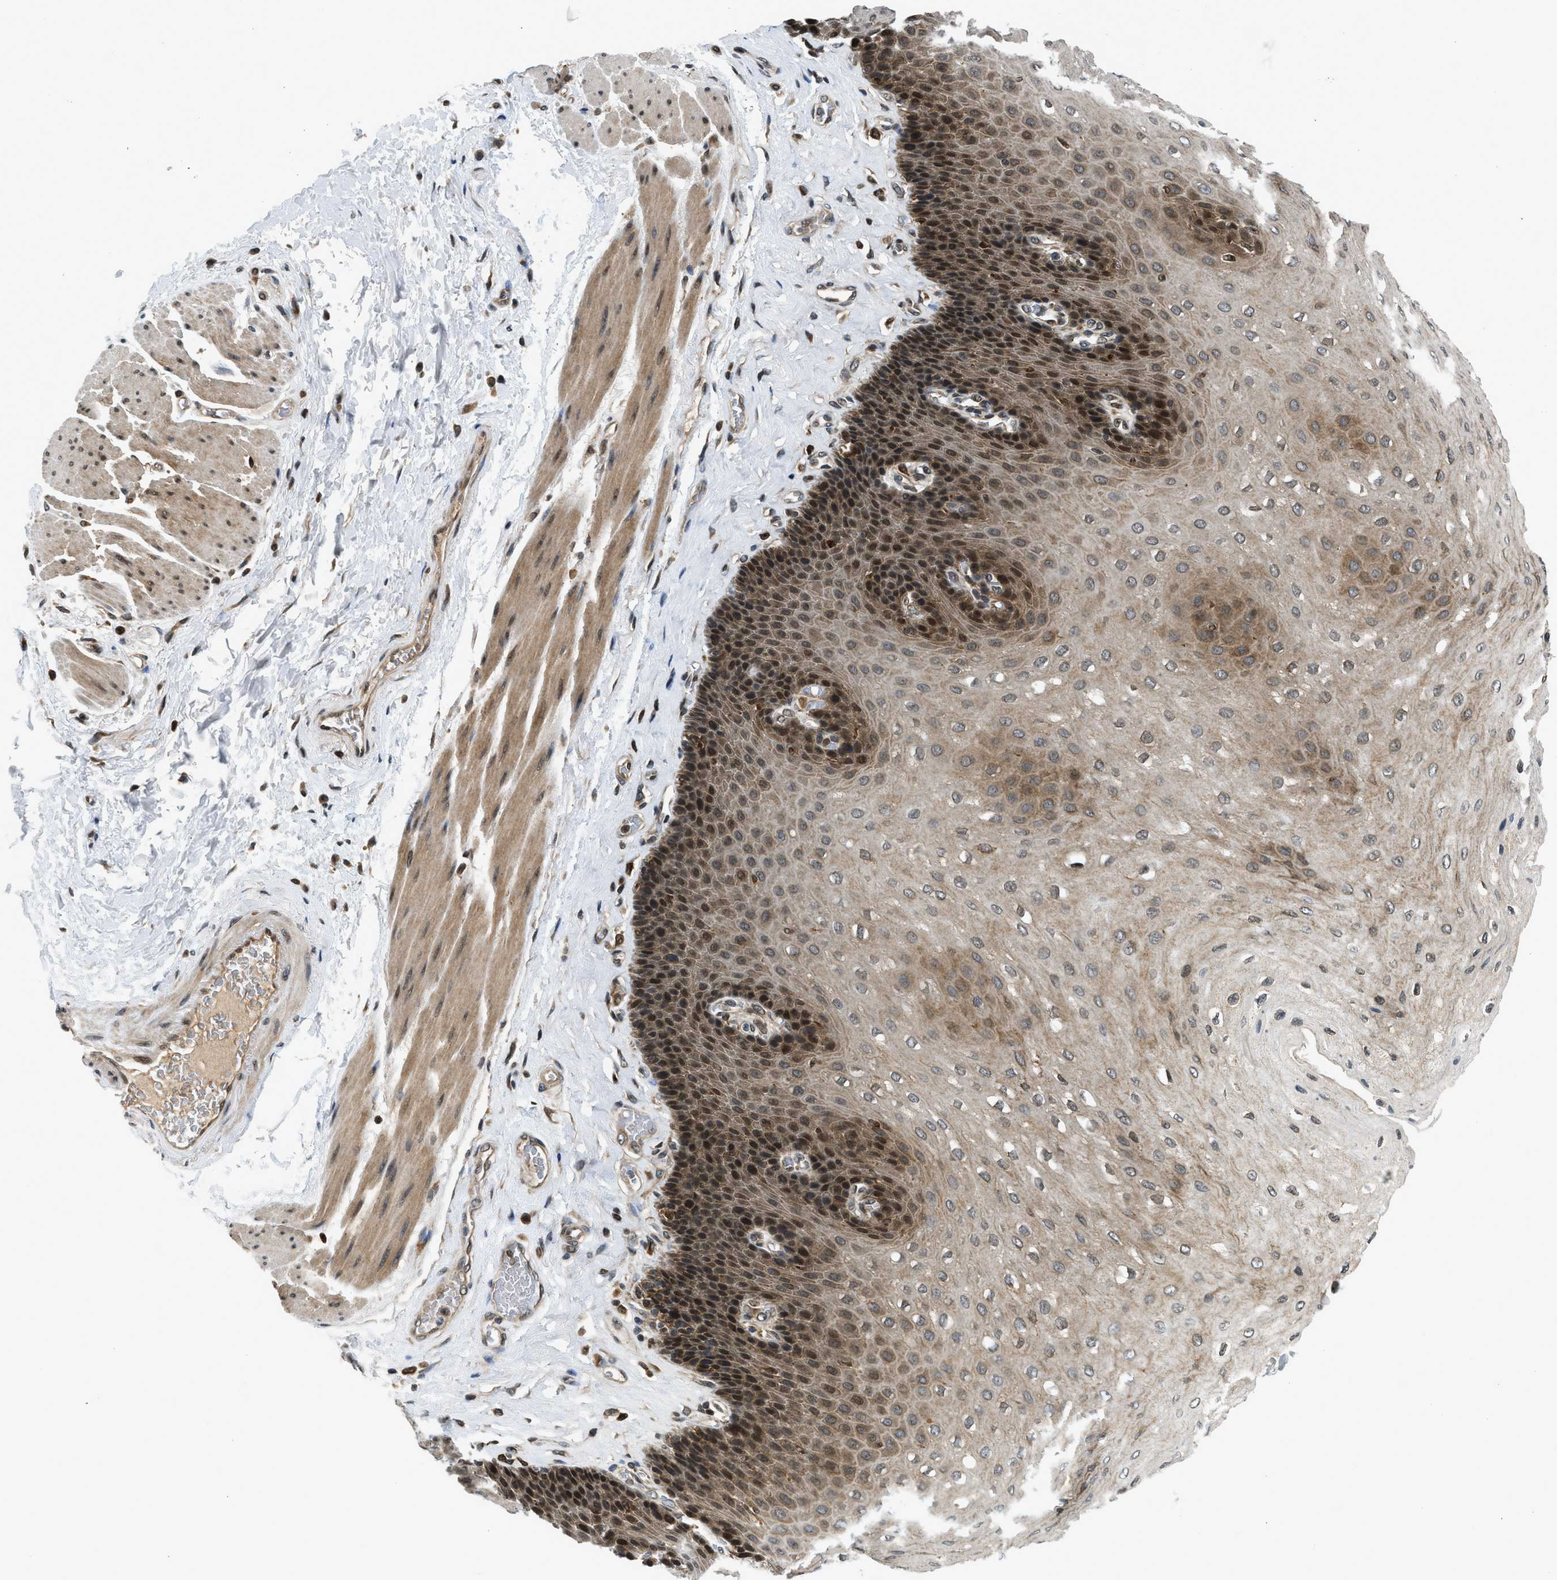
{"staining": {"intensity": "strong", "quantity": "25%-75%", "location": "cytoplasmic/membranous,nuclear"}, "tissue": "esophagus", "cell_type": "Squamous epithelial cells", "image_type": "normal", "snomed": [{"axis": "morphology", "description": "Normal tissue, NOS"}, {"axis": "topography", "description": "Esophagus"}], "caption": "IHC image of normal esophagus stained for a protein (brown), which demonstrates high levels of strong cytoplasmic/membranous,nuclear expression in about 25%-75% of squamous epithelial cells.", "gene": "RETREG3", "patient": {"sex": "female", "age": 72}}